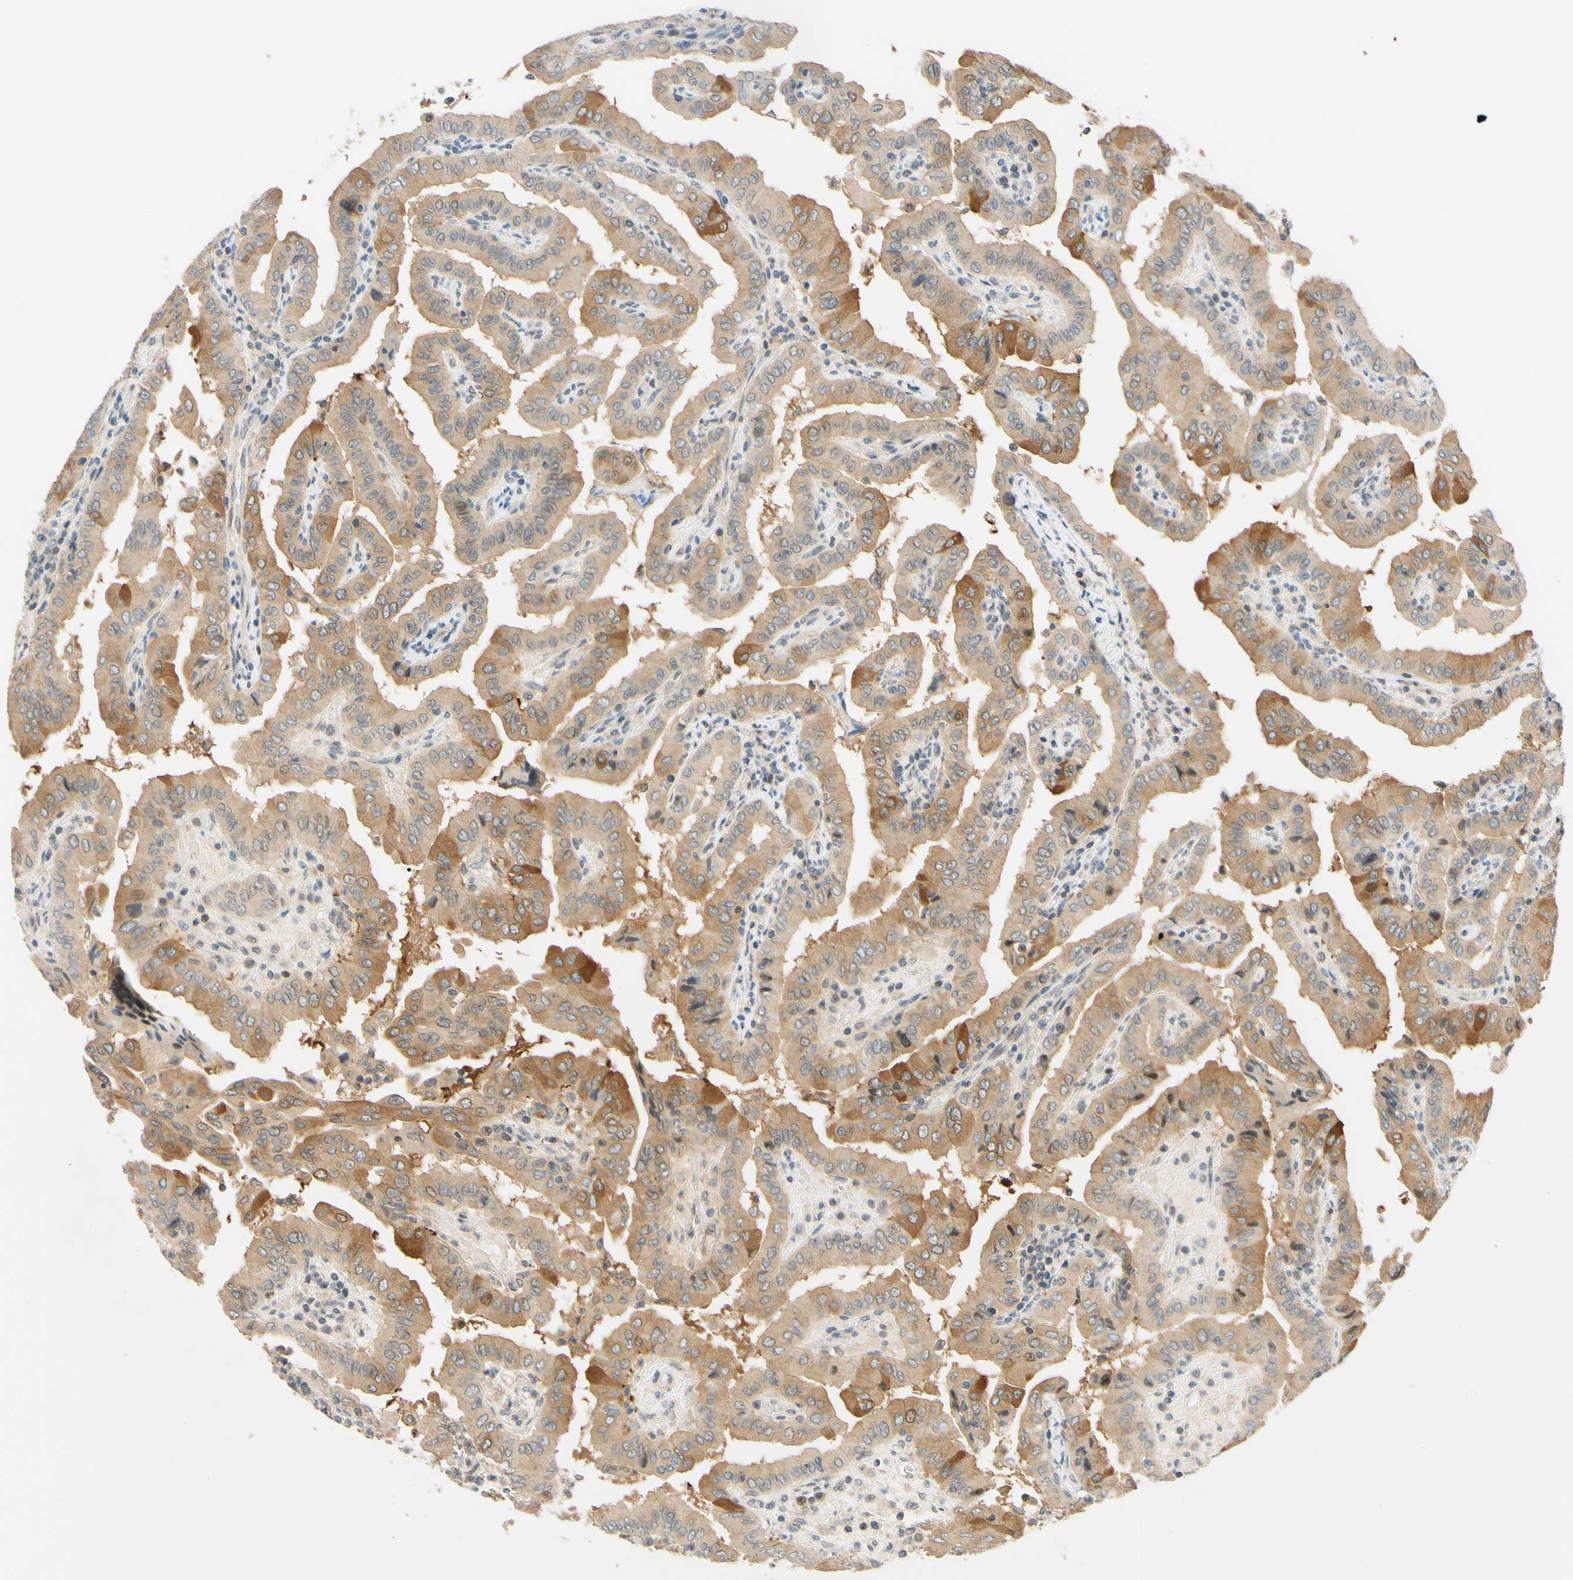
{"staining": {"intensity": "moderate", "quantity": ">75%", "location": "cytoplasmic/membranous"}, "tissue": "thyroid cancer", "cell_type": "Tumor cells", "image_type": "cancer", "snomed": [{"axis": "morphology", "description": "Papillary adenocarcinoma, NOS"}, {"axis": "topography", "description": "Thyroid gland"}], "caption": "A brown stain labels moderate cytoplasmic/membranous expression of a protein in papillary adenocarcinoma (thyroid) tumor cells. Using DAB (3,3'-diaminobenzidine) (brown) and hematoxylin (blue) stains, captured at high magnification using brightfield microscopy.", "gene": "C2CD2L", "patient": {"sex": "male", "age": 33}}